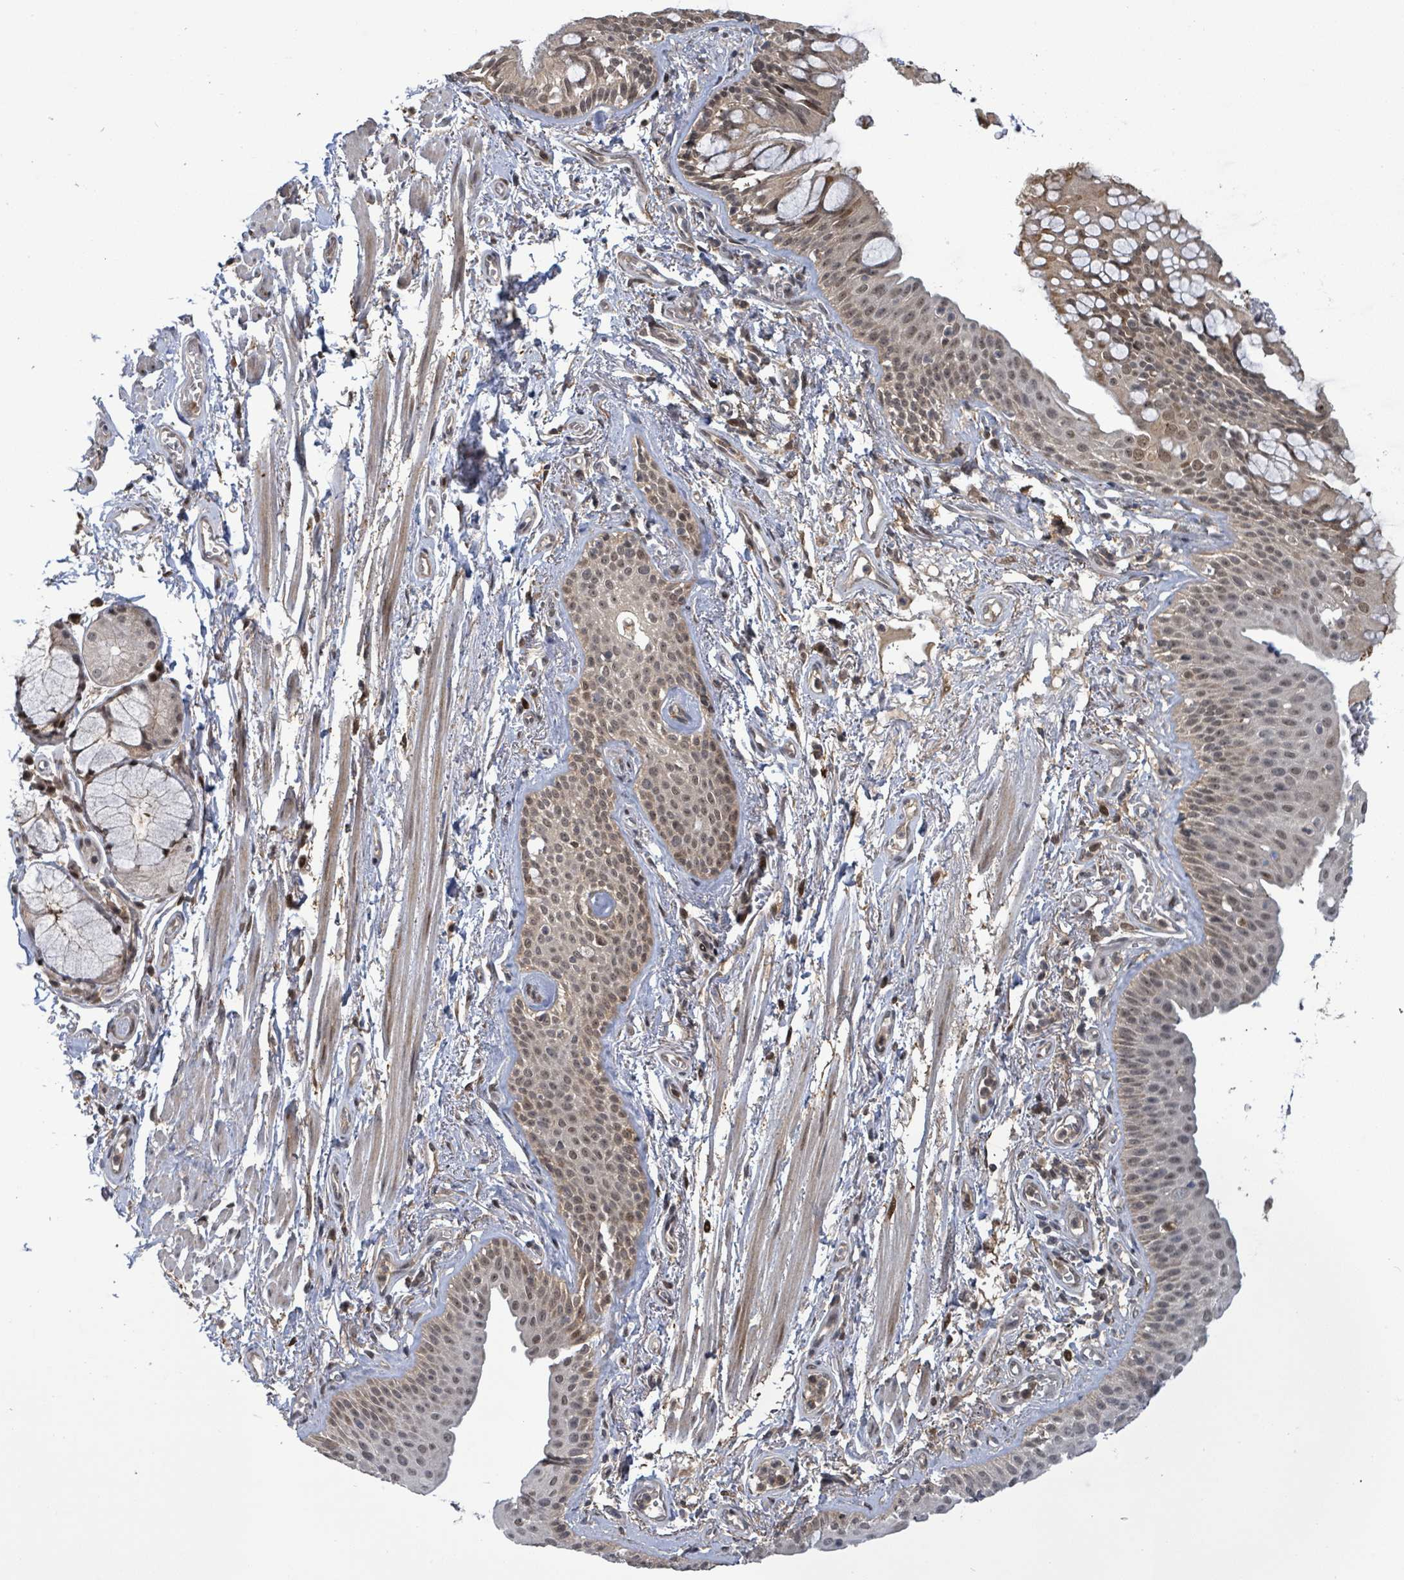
{"staining": {"intensity": "moderate", "quantity": ">75%", "location": "cytoplasmic/membranous,nuclear"}, "tissue": "bronchus", "cell_type": "Respiratory epithelial cells", "image_type": "normal", "snomed": [{"axis": "morphology", "description": "Normal tissue, NOS"}, {"axis": "topography", "description": "Bronchus"}], "caption": "A medium amount of moderate cytoplasmic/membranous,nuclear expression is appreciated in approximately >75% of respiratory epithelial cells in unremarkable bronchus.", "gene": "FBXO6", "patient": {"sex": "male", "age": 70}}